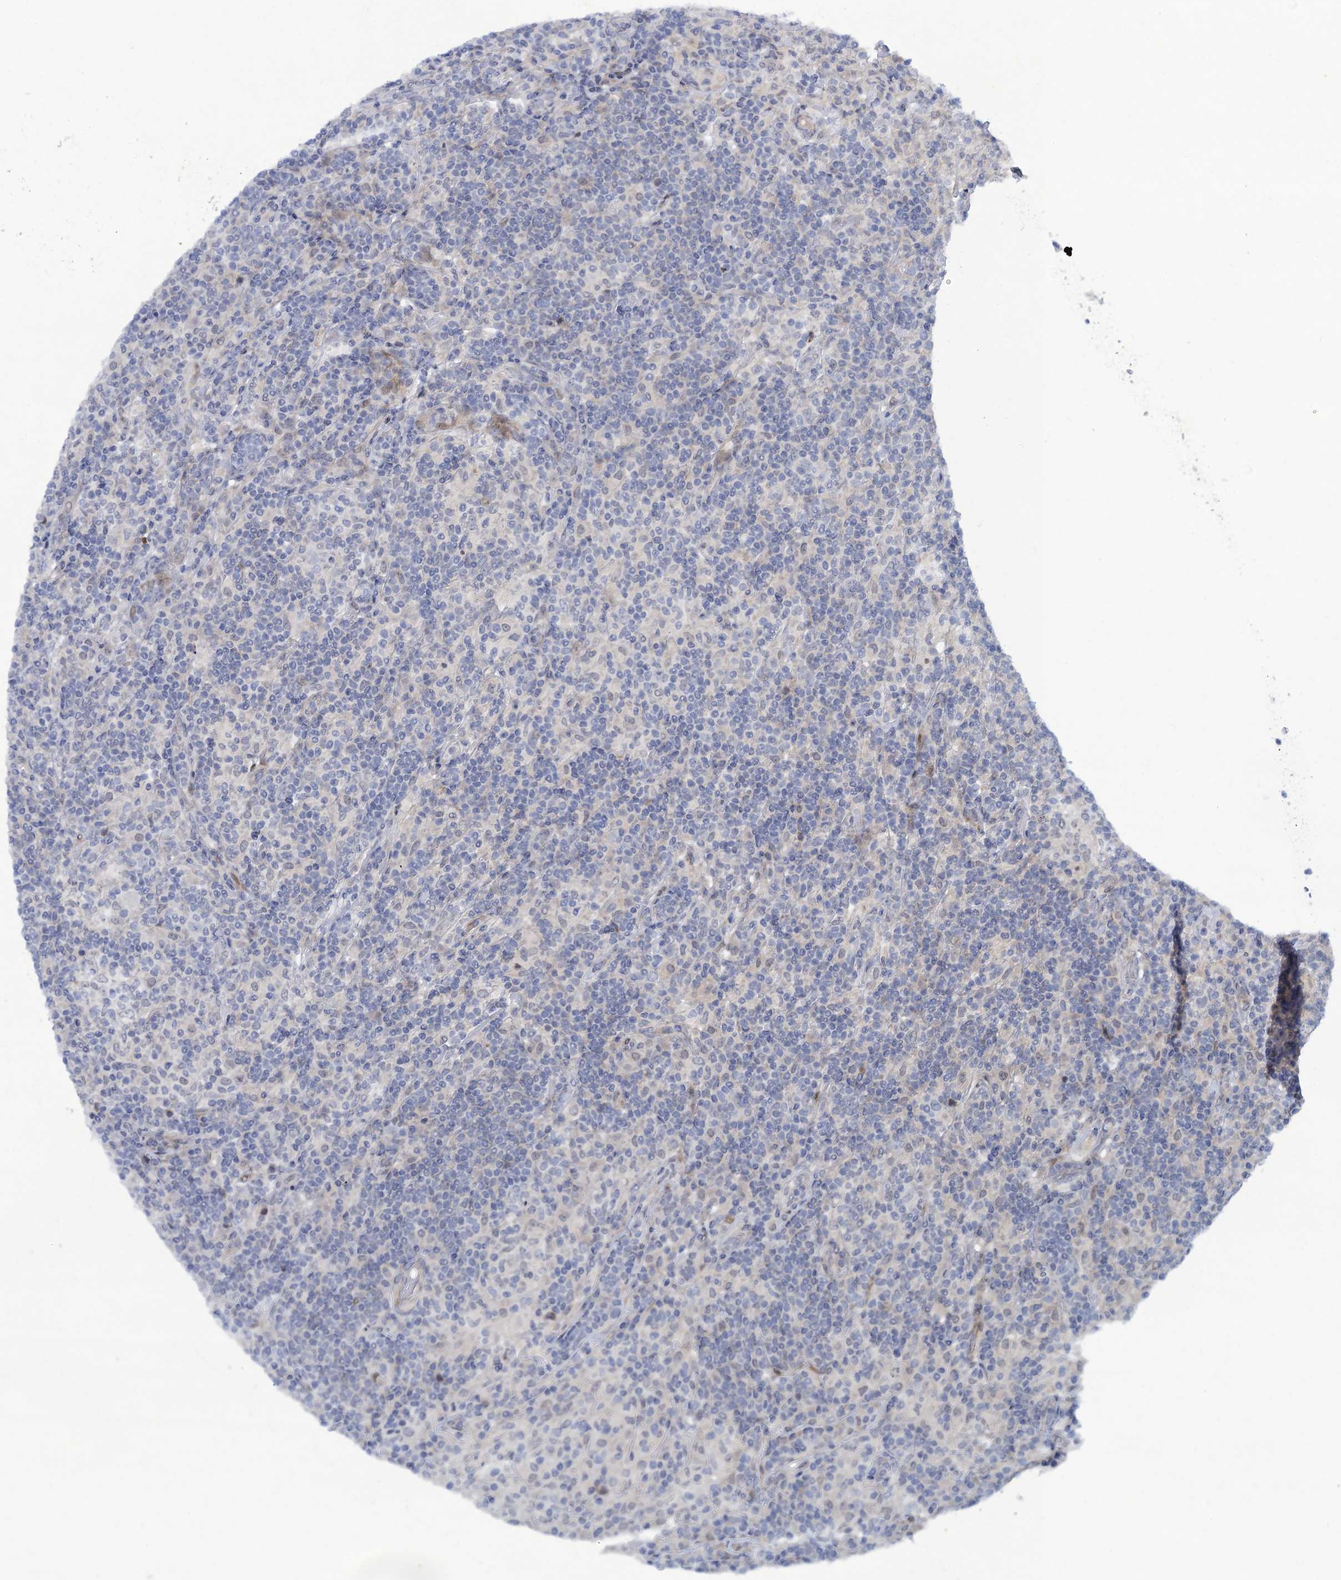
{"staining": {"intensity": "negative", "quantity": "none", "location": "none"}, "tissue": "lymphoma", "cell_type": "Tumor cells", "image_type": "cancer", "snomed": [{"axis": "morphology", "description": "Hodgkin's disease, NOS"}, {"axis": "topography", "description": "Lymph node"}], "caption": "DAB immunohistochemical staining of human Hodgkin's disease displays no significant expression in tumor cells.", "gene": "QPCTL", "patient": {"sex": "male", "age": 70}}